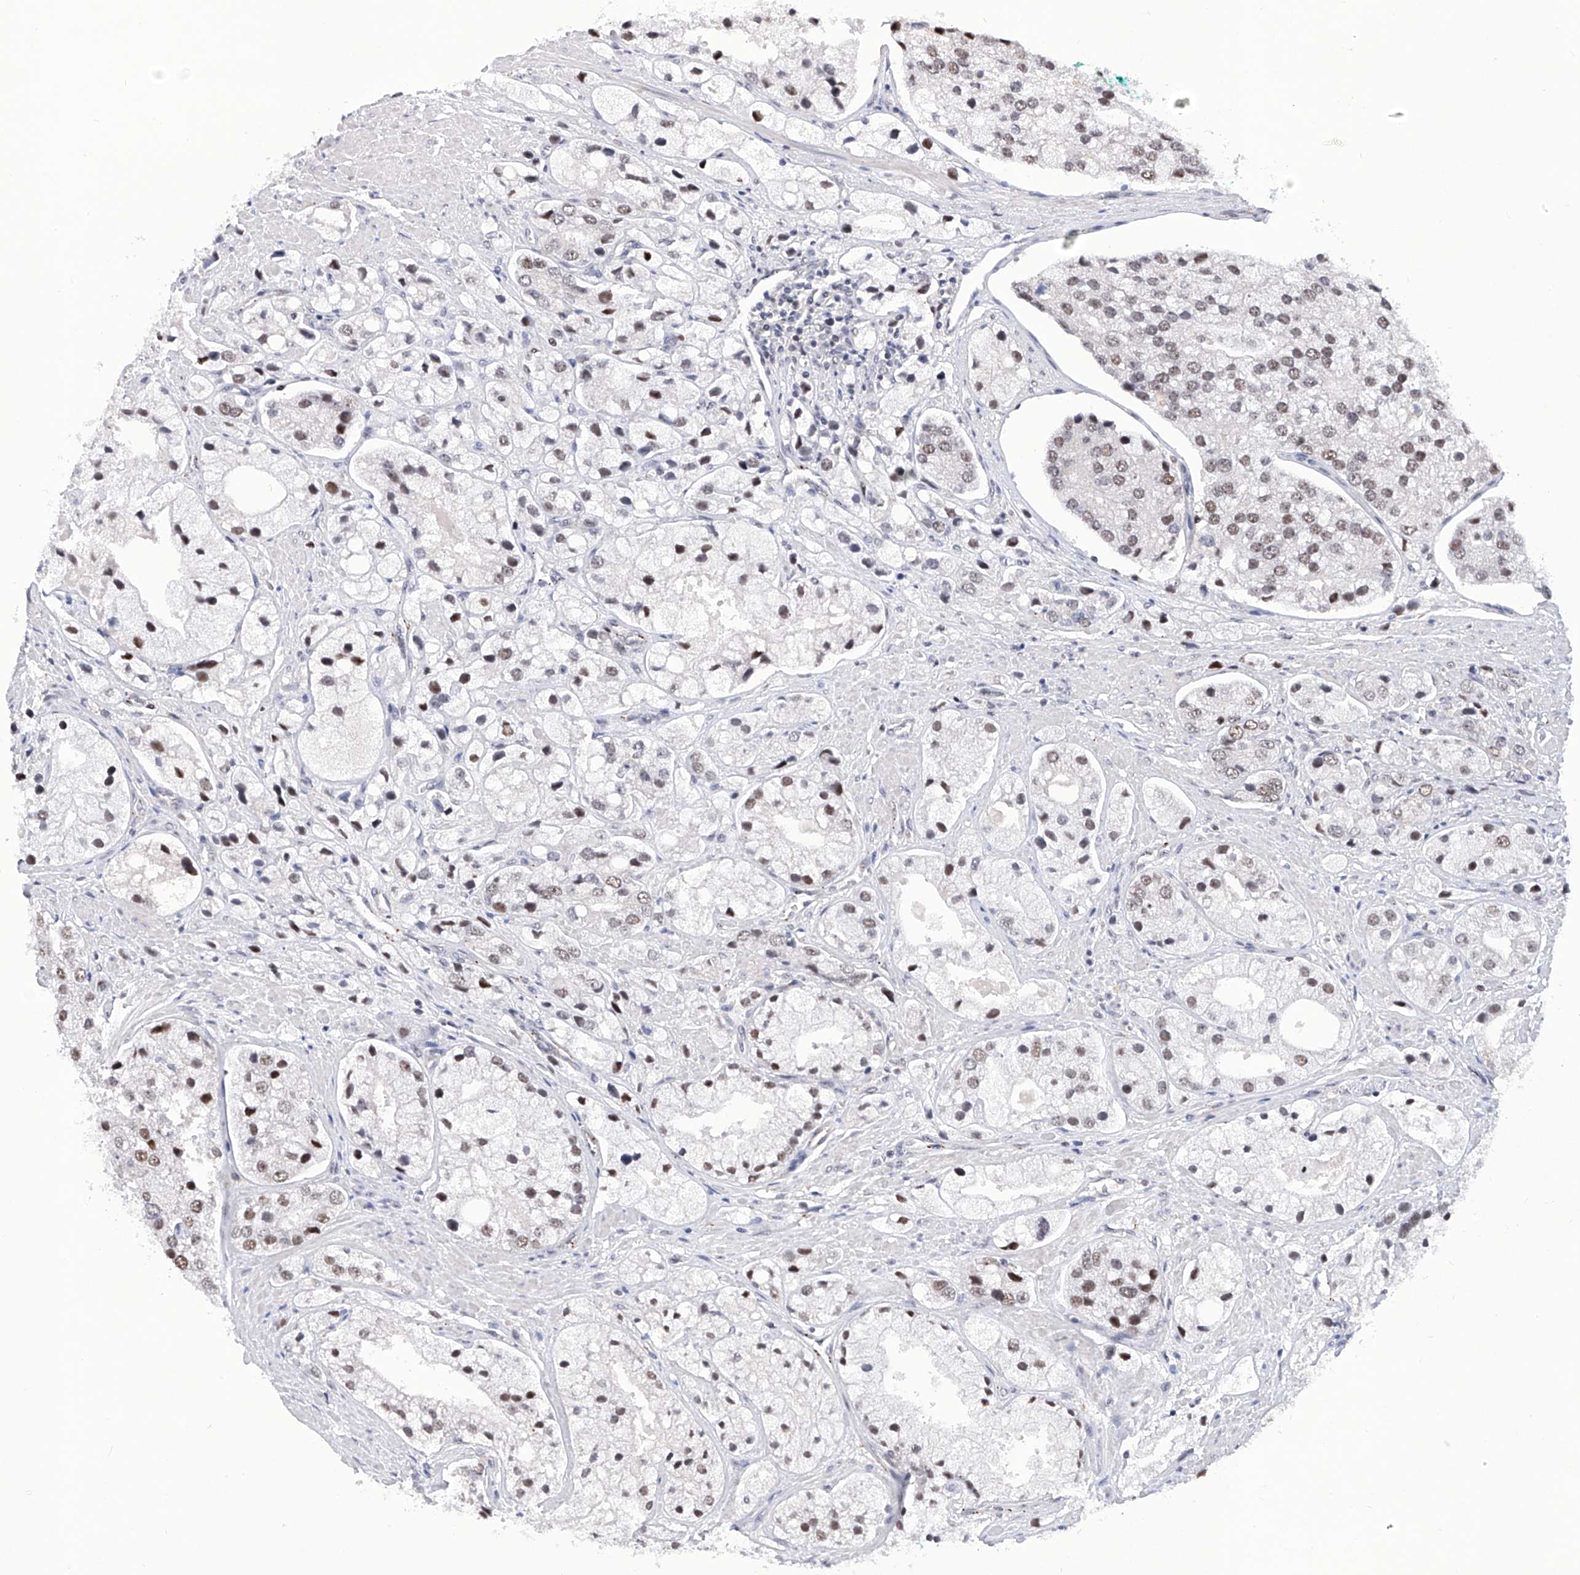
{"staining": {"intensity": "moderate", "quantity": "<25%", "location": "nuclear"}, "tissue": "prostate cancer", "cell_type": "Tumor cells", "image_type": "cancer", "snomed": [{"axis": "morphology", "description": "Adenocarcinoma, High grade"}, {"axis": "topography", "description": "Prostate"}], "caption": "High-power microscopy captured an IHC photomicrograph of prostate cancer (adenocarcinoma (high-grade)), revealing moderate nuclear staining in about <25% of tumor cells. (Brightfield microscopy of DAB IHC at high magnification).", "gene": "RAD54L", "patient": {"sex": "male", "age": 50}}